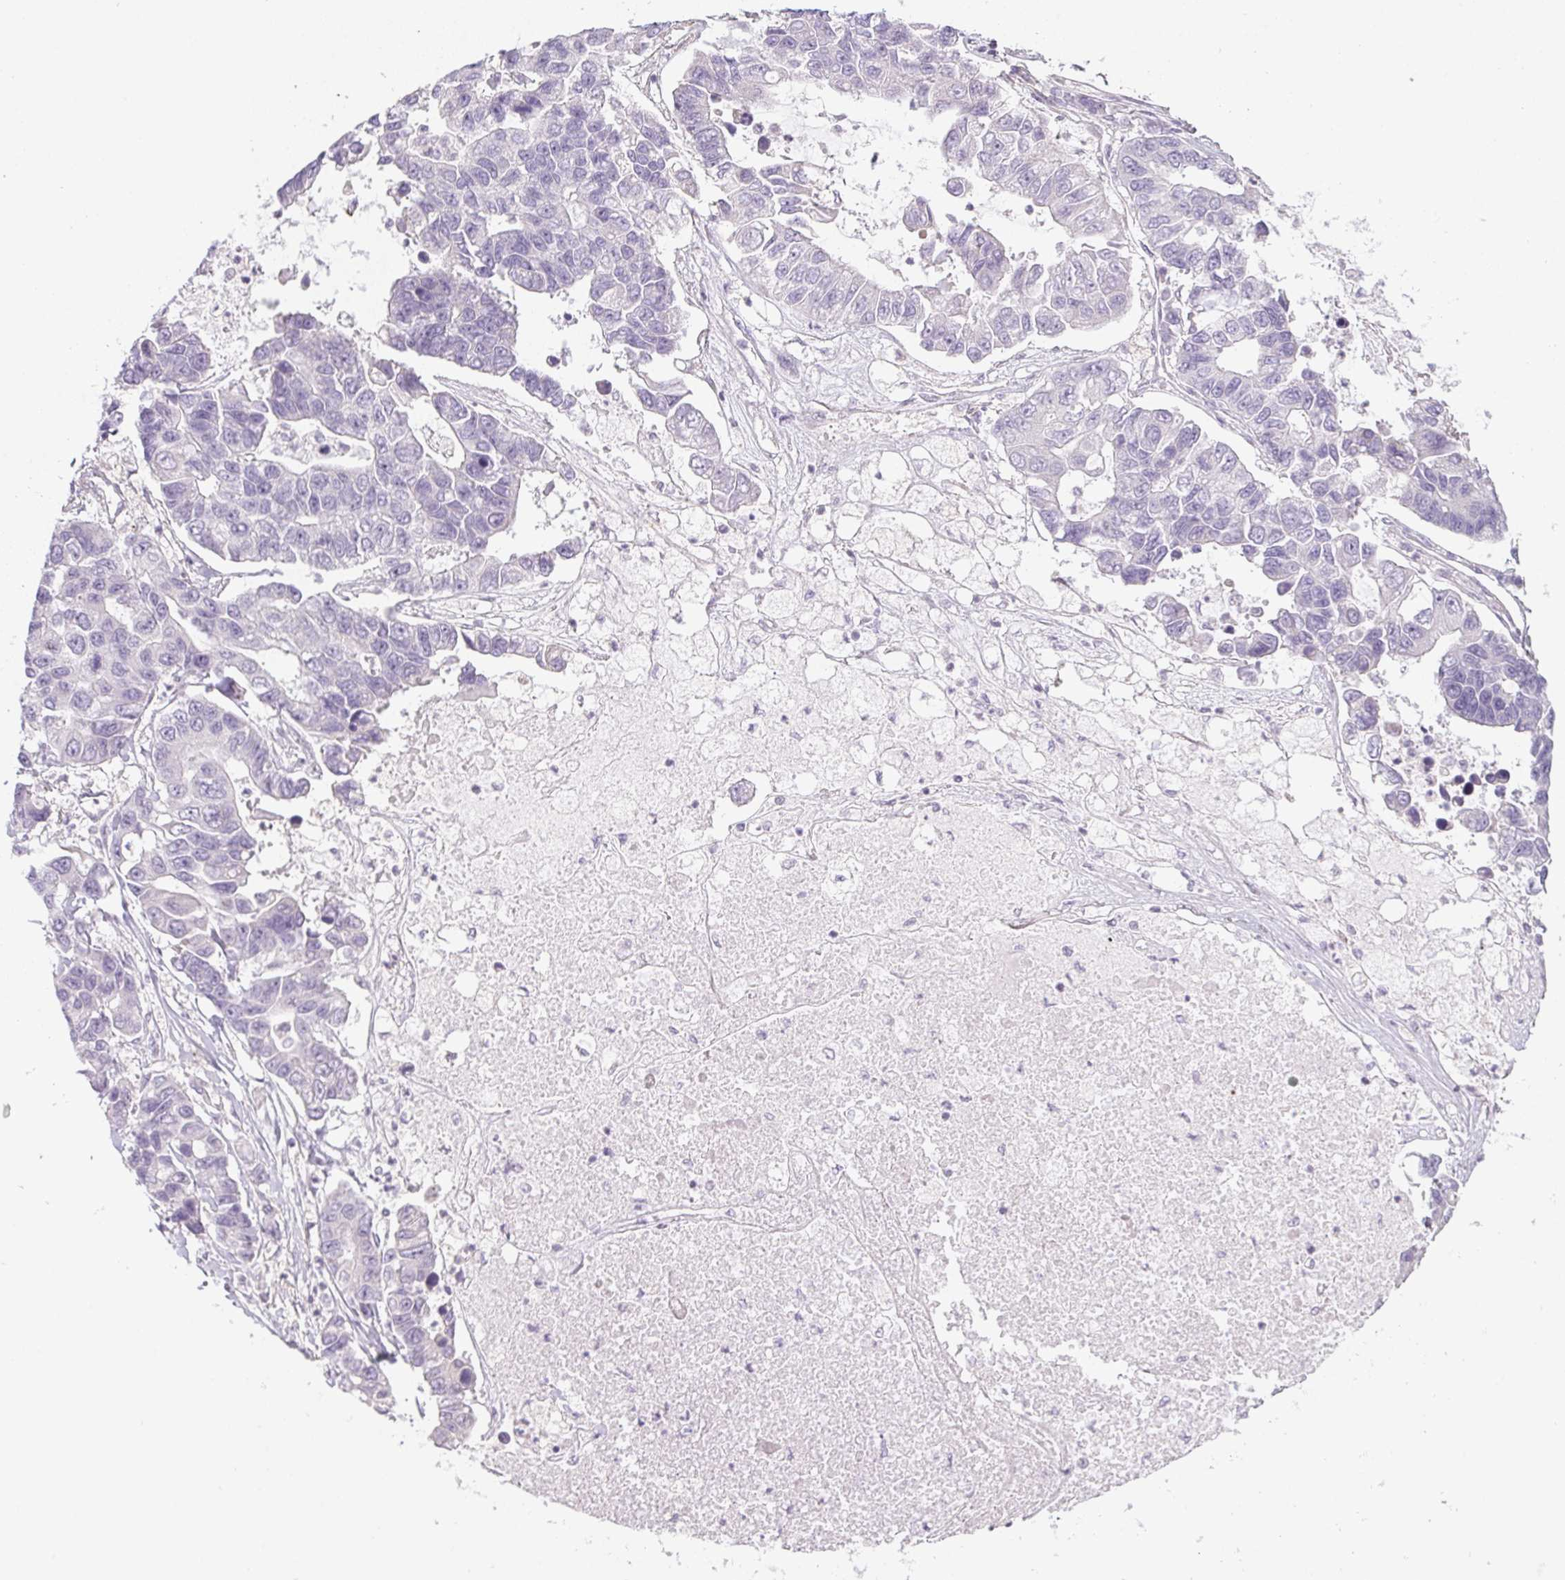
{"staining": {"intensity": "negative", "quantity": "none", "location": "none"}, "tissue": "lung cancer", "cell_type": "Tumor cells", "image_type": "cancer", "snomed": [{"axis": "morphology", "description": "Adenocarcinoma, NOS"}, {"axis": "topography", "description": "Bronchus"}, {"axis": "topography", "description": "Lung"}], "caption": "An immunohistochemistry image of lung adenocarcinoma is shown. There is no staining in tumor cells of lung adenocarcinoma.", "gene": "CTCFL", "patient": {"sex": "female", "age": 51}}